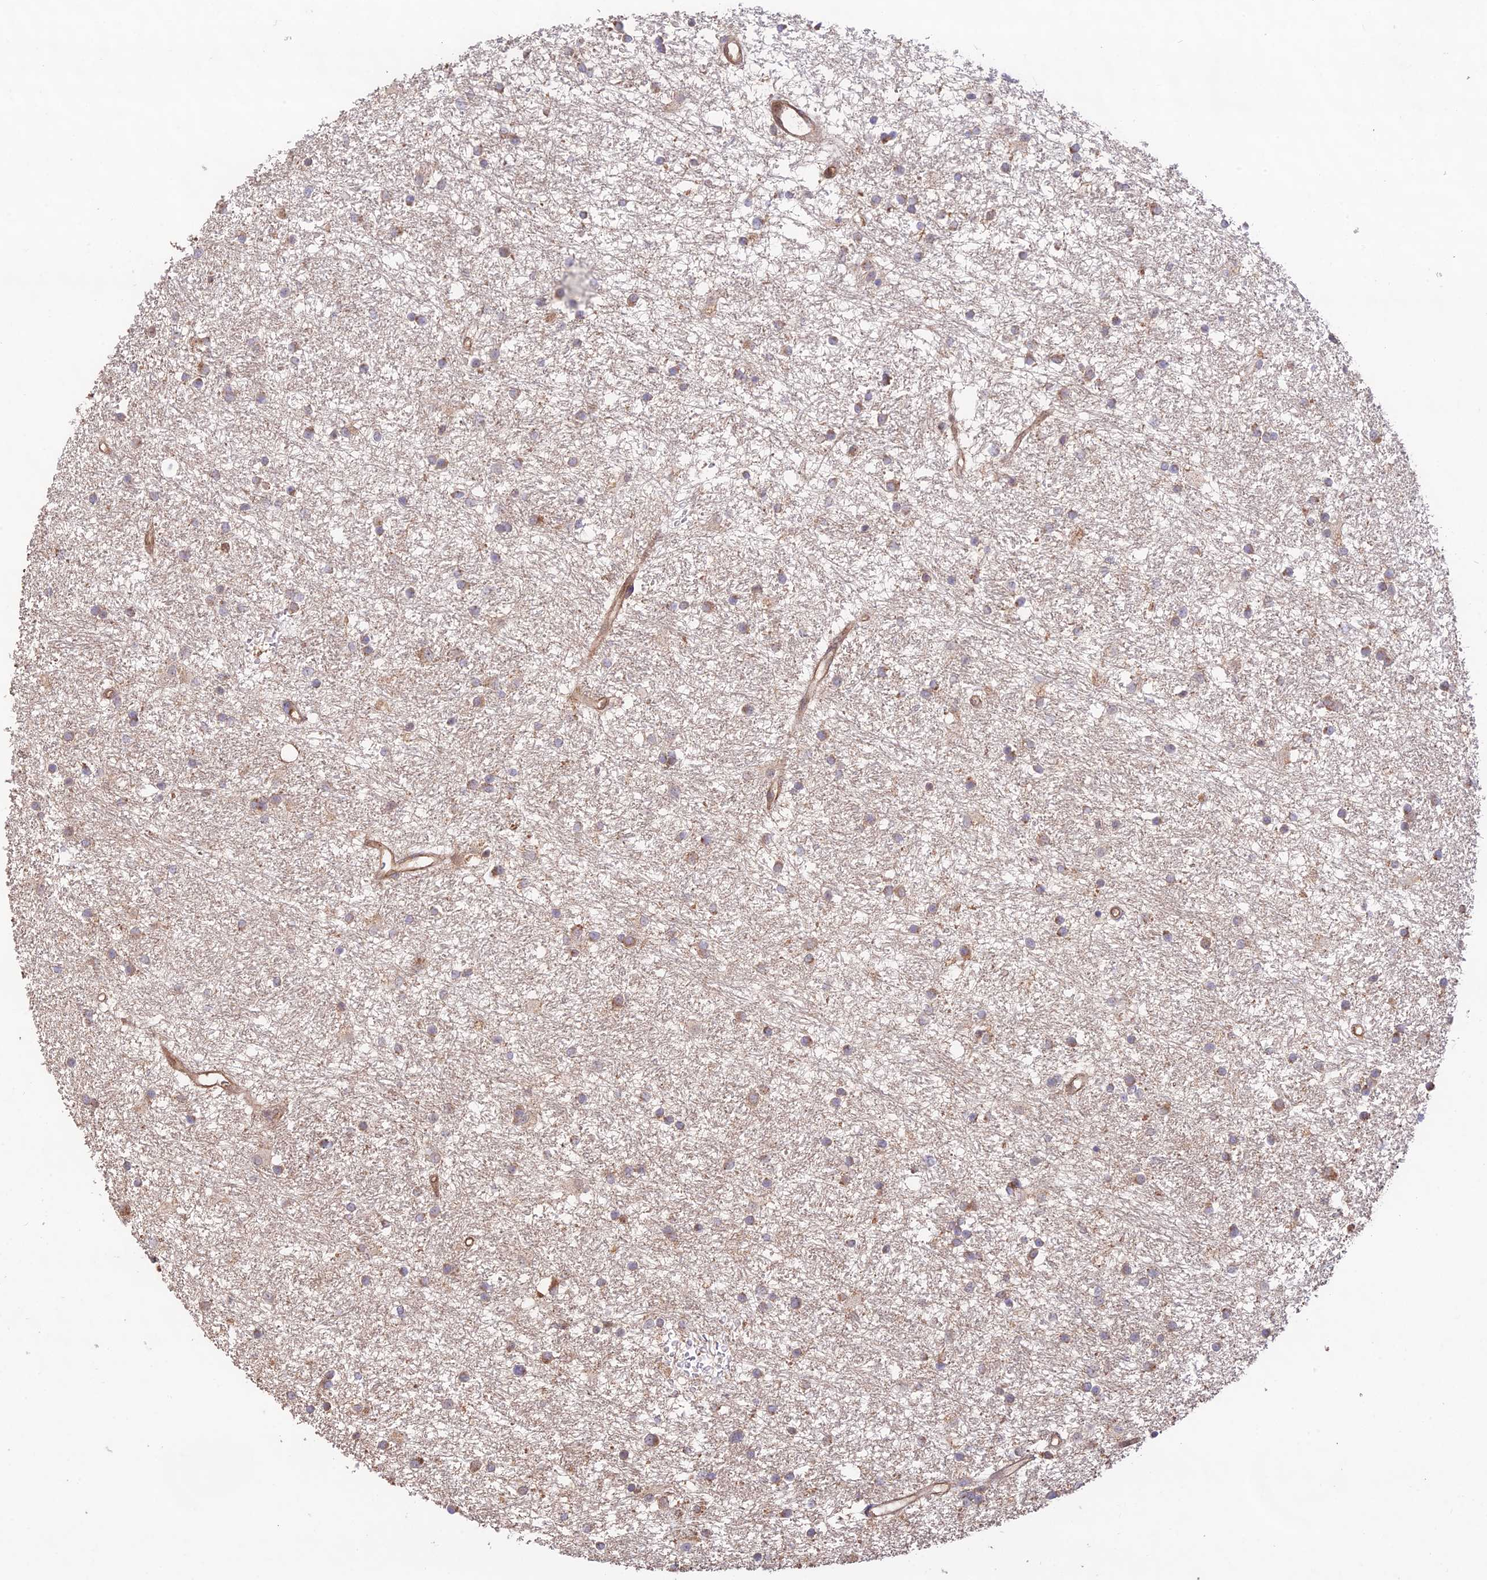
{"staining": {"intensity": "weak", "quantity": "25%-75%", "location": "cytoplasmic/membranous"}, "tissue": "glioma", "cell_type": "Tumor cells", "image_type": "cancer", "snomed": [{"axis": "morphology", "description": "Glioma, malignant, High grade"}, {"axis": "topography", "description": "Brain"}], "caption": "A photomicrograph of human high-grade glioma (malignant) stained for a protein displays weak cytoplasmic/membranous brown staining in tumor cells.", "gene": "CLCF1", "patient": {"sex": "male", "age": 77}}